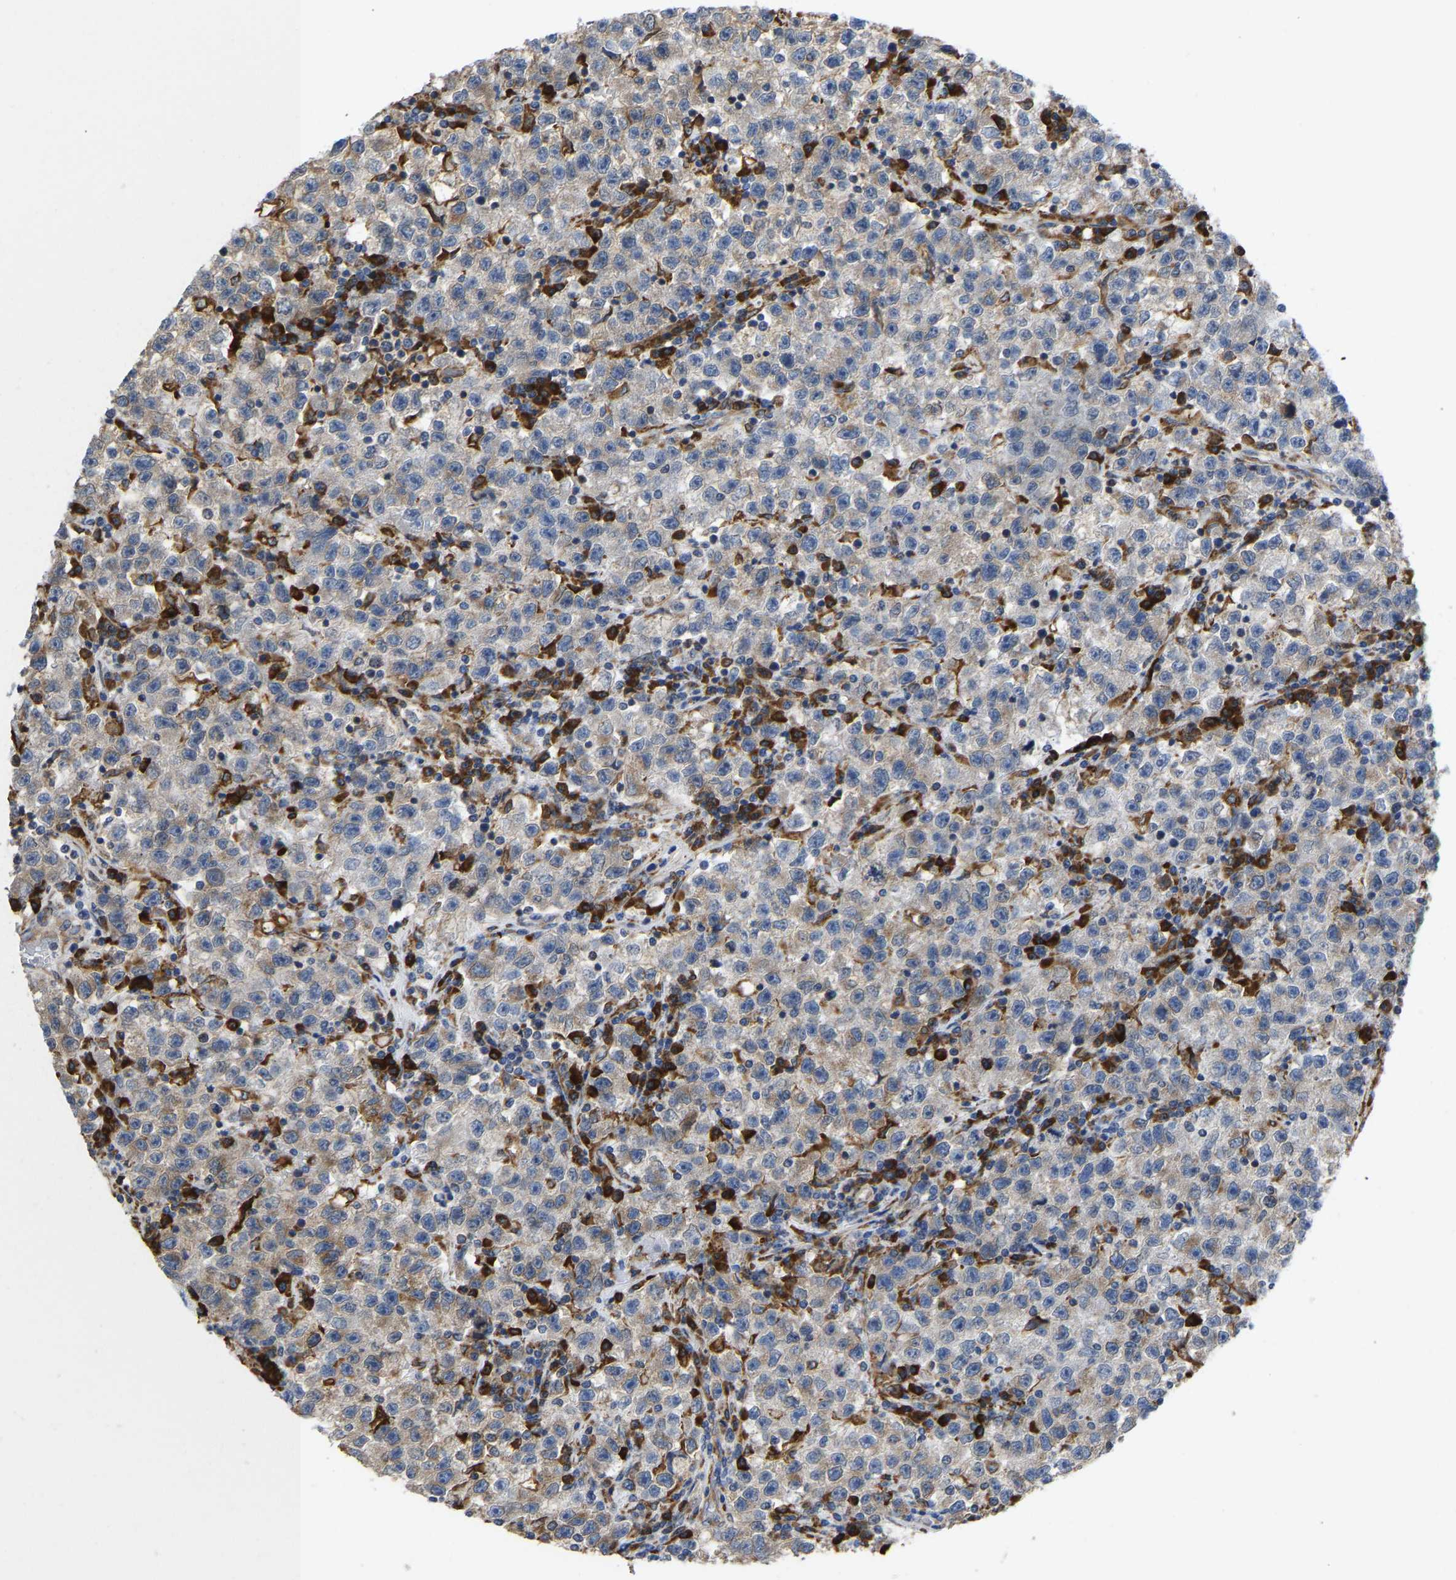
{"staining": {"intensity": "negative", "quantity": "none", "location": "none"}, "tissue": "testis cancer", "cell_type": "Tumor cells", "image_type": "cancer", "snomed": [{"axis": "morphology", "description": "Seminoma, NOS"}, {"axis": "topography", "description": "Testis"}], "caption": "DAB immunohistochemical staining of testis cancer (seminoma) reveals no significant expression in tumor cells.", "gene": "P4HB", "patient": {"sex": "male", "age": 22}}